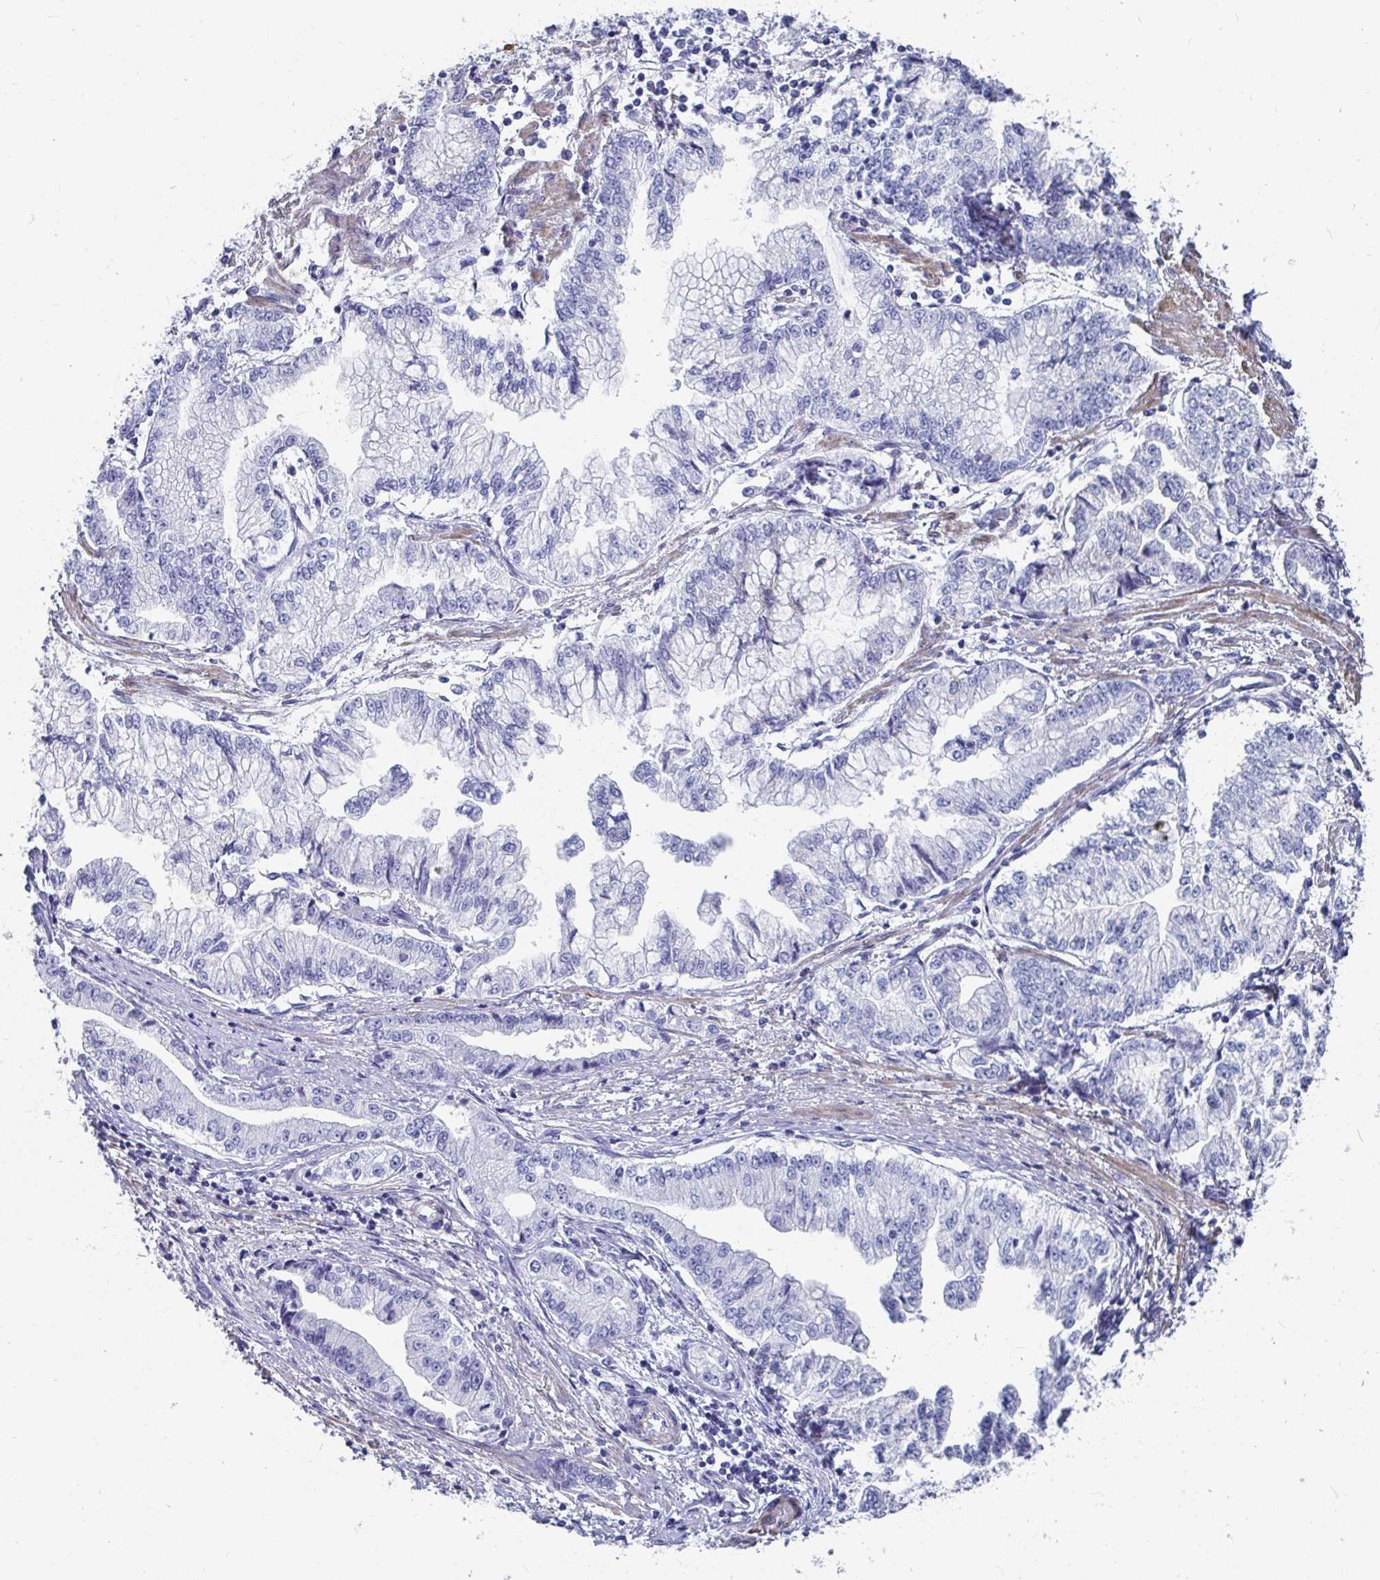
{"staining": {"intensity": "negative", "quantity": "none", "location": "none"}, "tissue": "stomach cancer", "cell_type": "Tumor cells", "image_type": "cancer", "snomed": [{"axis": "morphology", "description": "Adenocarcinoma, NOS"}, {"axis": "topography", "description": "Stomach, upper"}], "caption": "IHC histopathology image of human stomach adenocarcinoma stained for a protein (brown), which exhibits no positivity in tumor cells.", "gene": "ZFP82", "patient": {"sex": "female", "age": 74}}